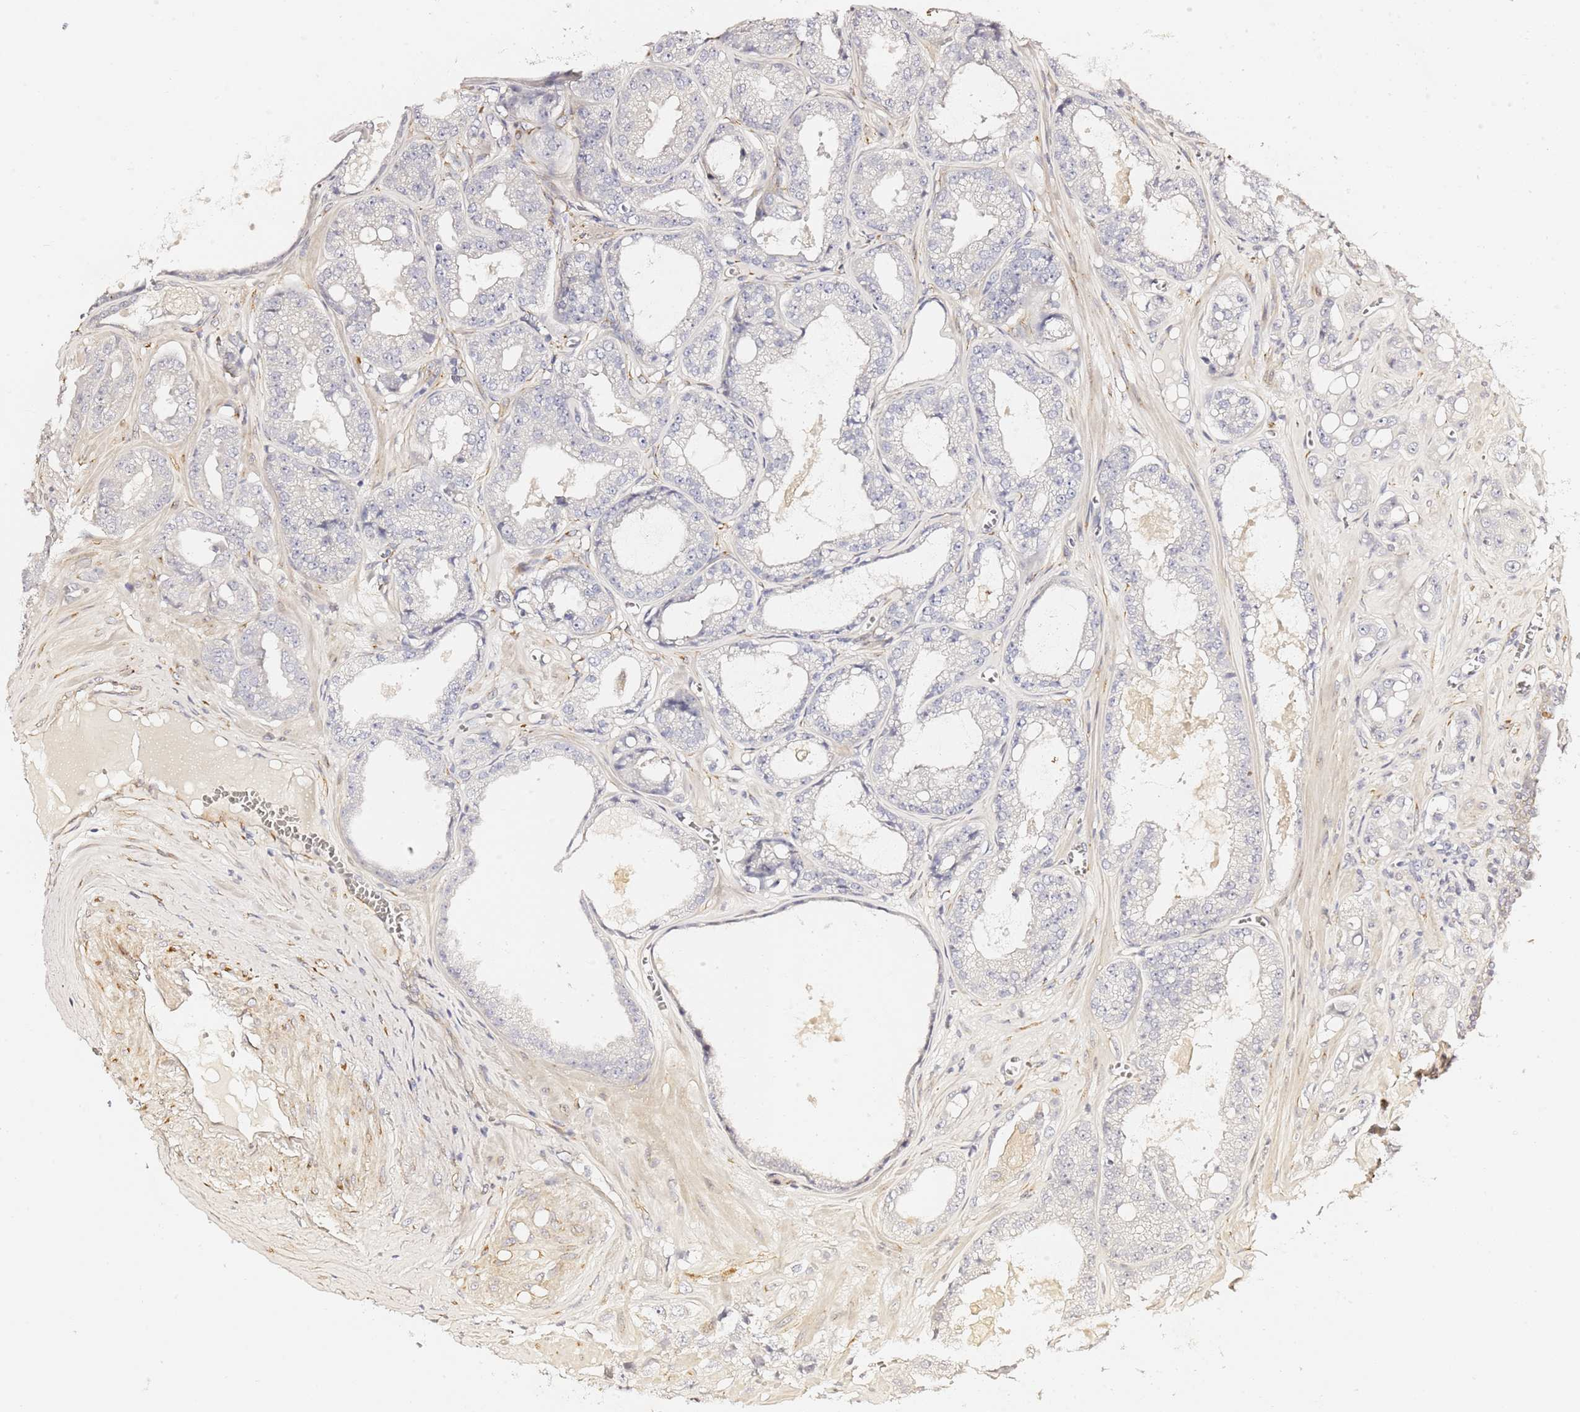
{"staining": {"intensity": "negative", "quantity": "none", "location": "none"}, "tissue": "prostate cancer", "cell_type": "Tumor cells", "image_type": "cancer", "snomed": [{"axis": "morphology", "description": "Adenocarcinoma, High grade"}, {"axis": "topography", "description": "Prostate"}], "caption": "Prostate cancer (adenocarcinoma (high-grade)) was stained to show a protein in brown. There is no significant staining in tumor cells. (DAB immunohistochemistry with hematoxylin counter stain).", "gene": "GDAP2", "patient": {"sex": "male", "age": 74}}